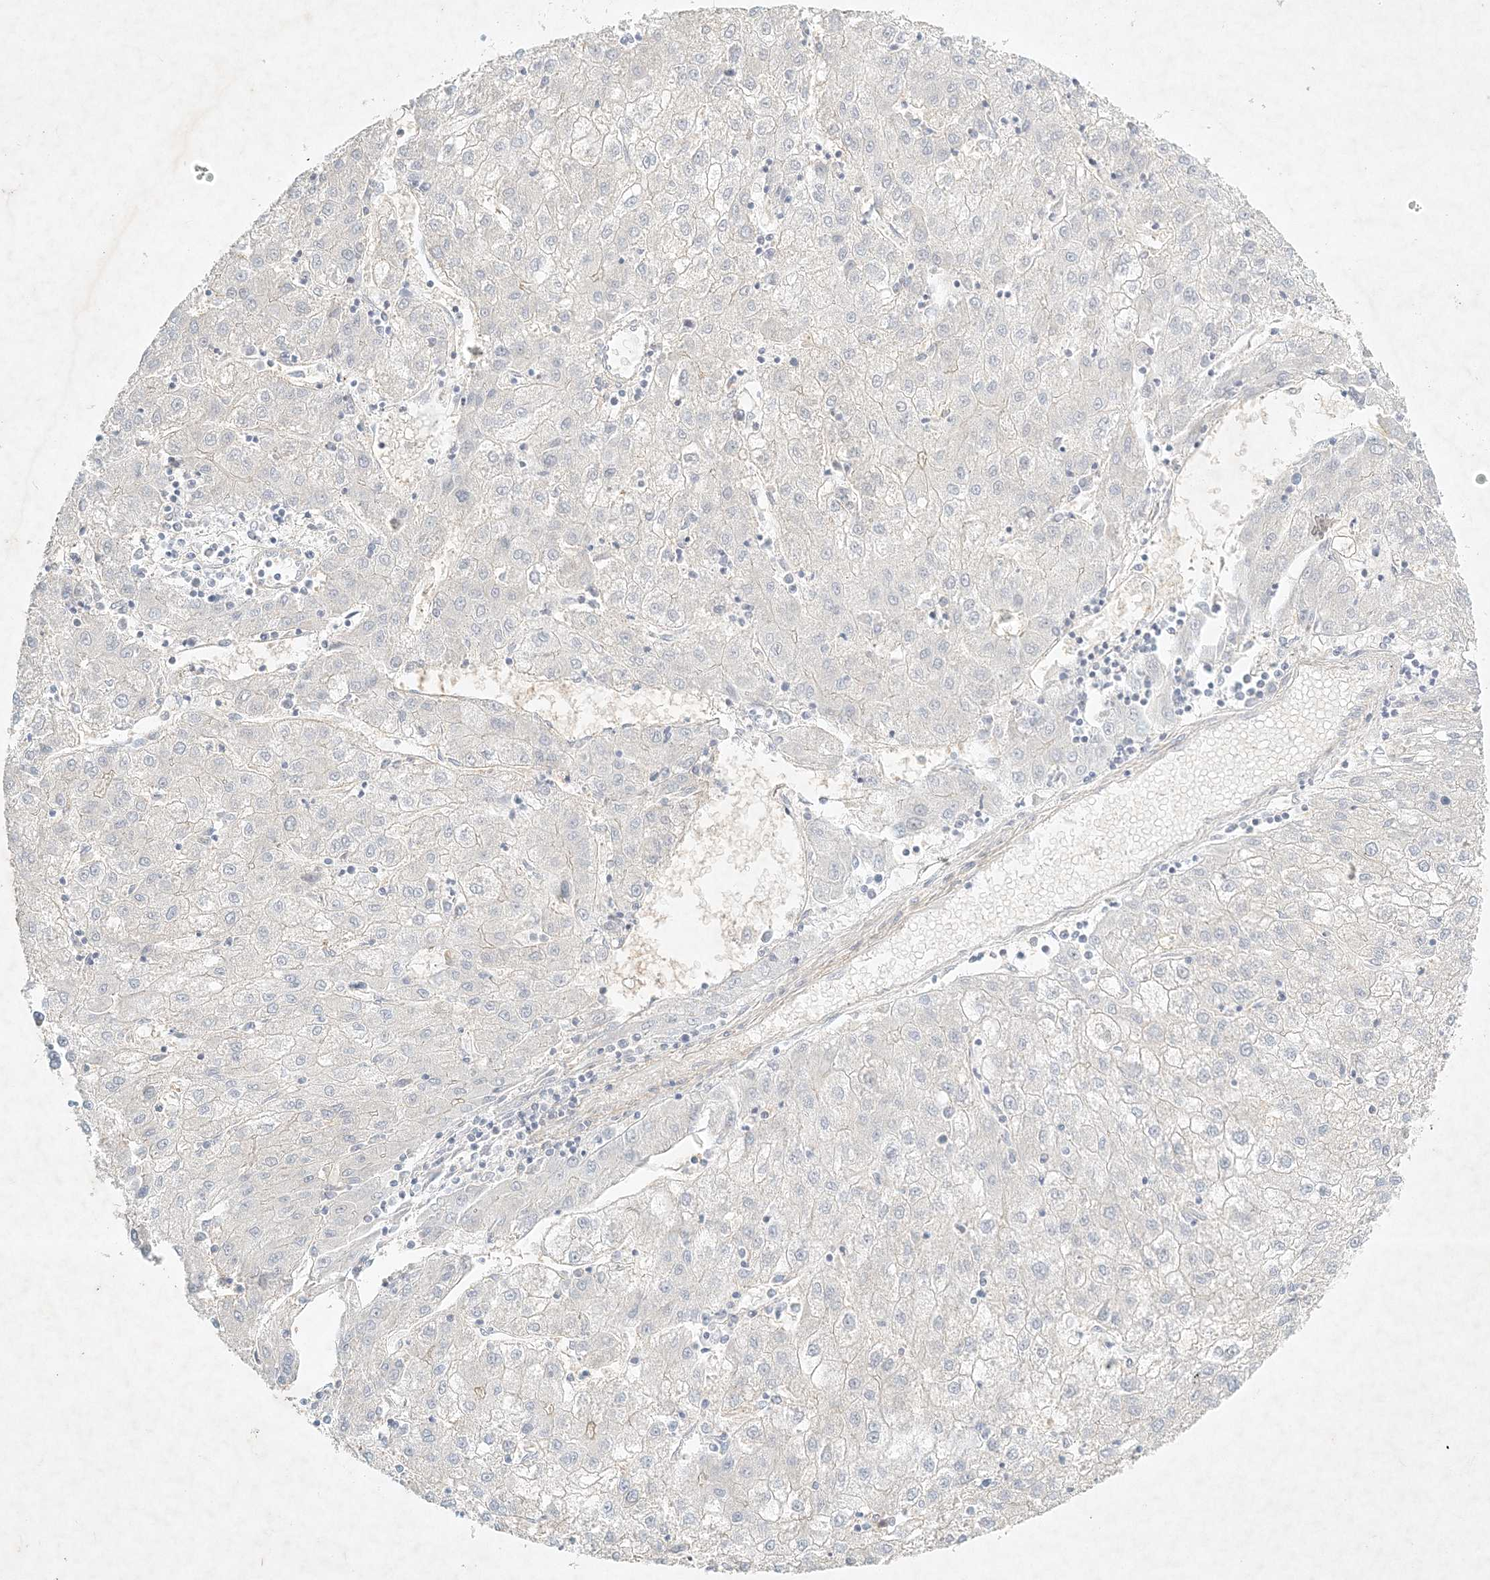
{"staining": {"intensity": "negative", "quantity": "none", "location": "none"}, "tissue": "liver cancer", "cell_type": "Tumor cells", "image_type": "cancer", "snomed": [{"axis": "morphology", "description": "Carcinoma, Hepatocellular, NOS"}, {"axis": "topography", "description": "Liver"}], "caption": "Liver cancer was stained to show a protein in brown. There is no significant expression in tumor cells.", "gene": "STK11IP", "patient": {"sex": "male", "age": 72}}